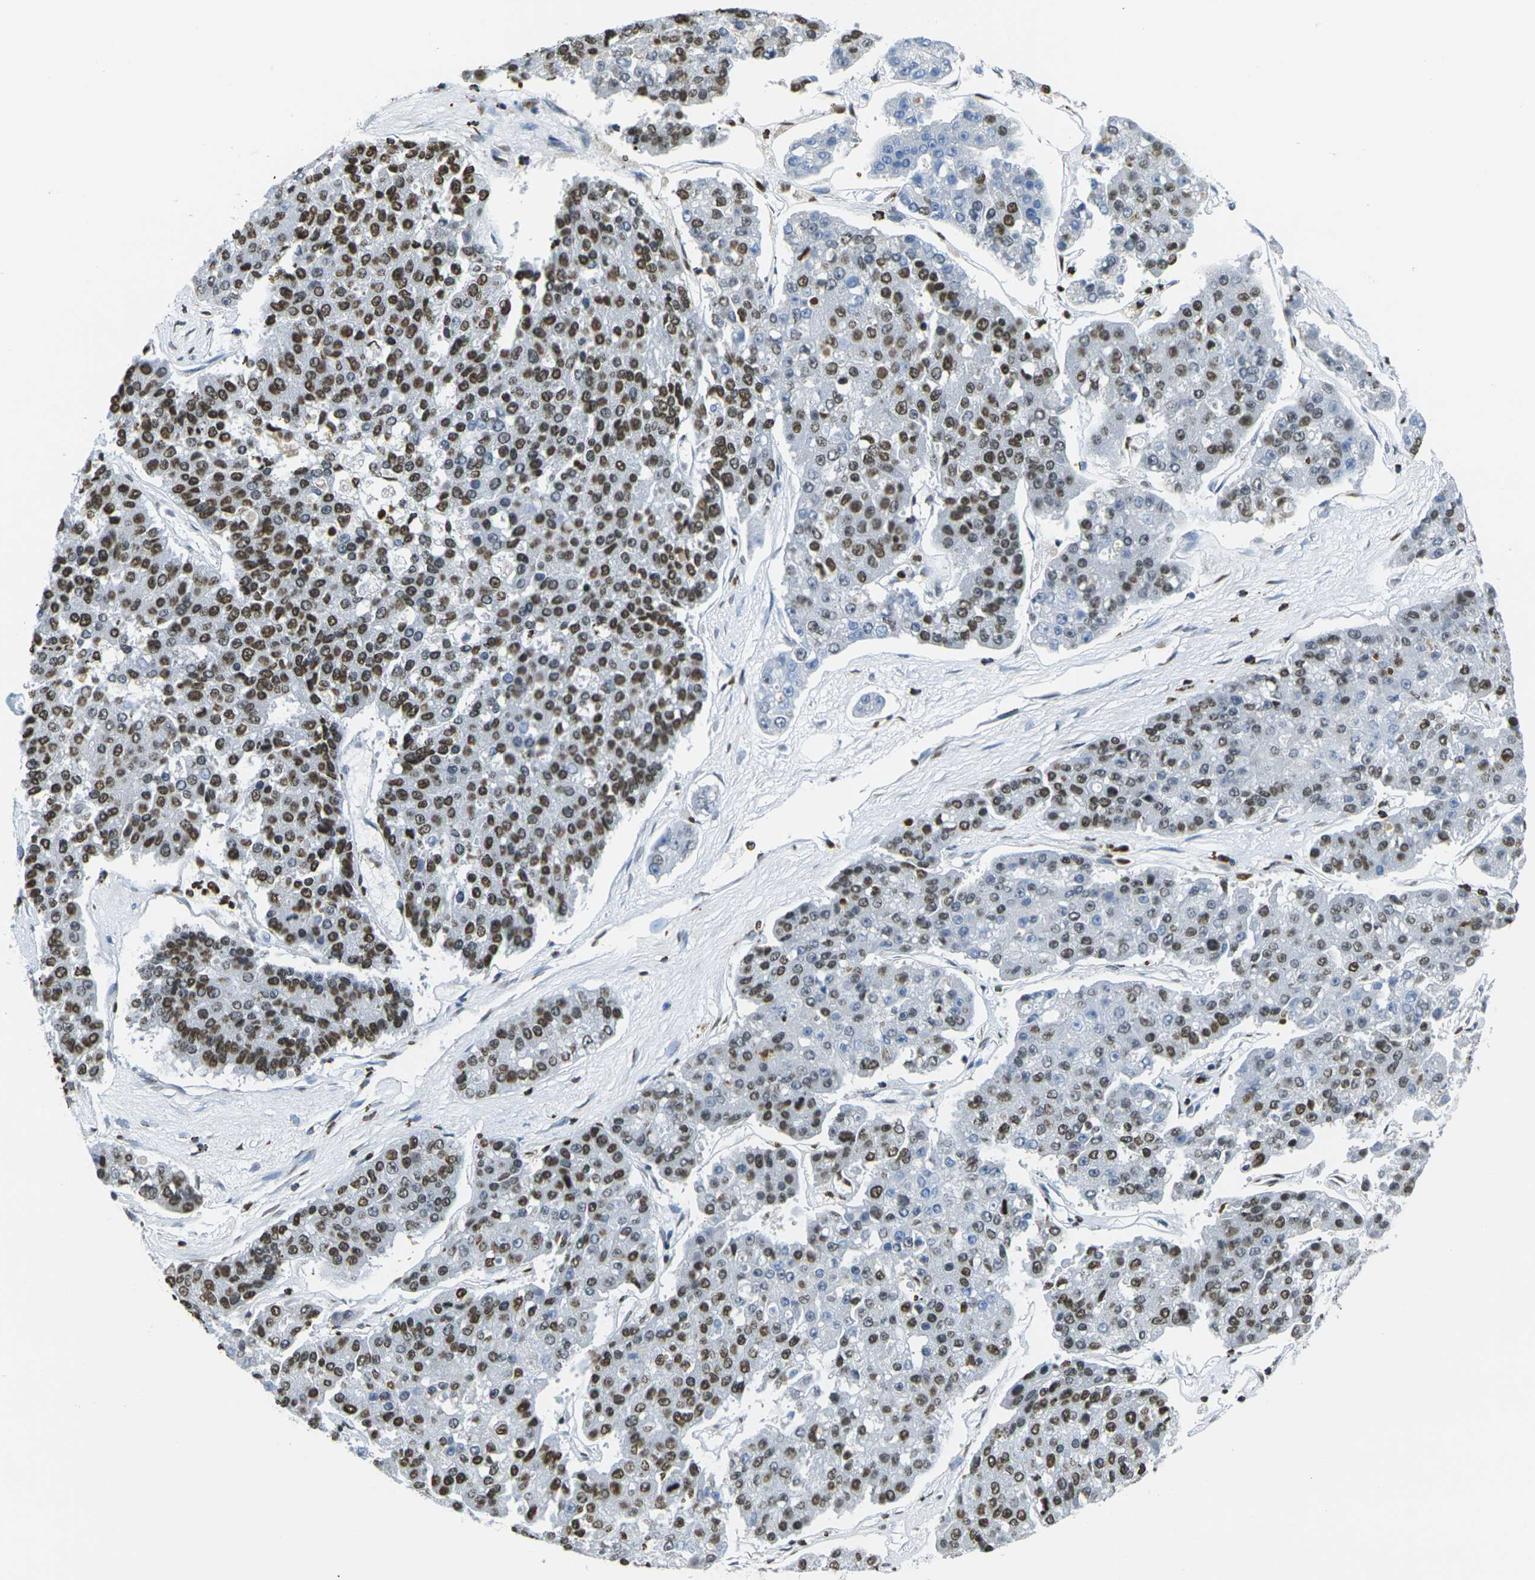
{"staining": {"intensity": "strong", "quantity": "25%-75%", "location": "nuclear"}, "tissue": "pancreatic cancer", "cell_type": "Tumor cells", "image_type": "cancer", "snomed": [{"axis": "morphology", "description": "Adenocarcinoma, NOS"}, {"axis": "topography", "description": "Pancreas"}], "caption": "Immunohistochemical staining of human pancreatic cancer (adenocarcinoma) shows high levels of strong nuclear positivity in approximately 25%-75% of tumor cells.", "gene": "DRAXIN", "patient": {"sex": "male", "age": 50}}